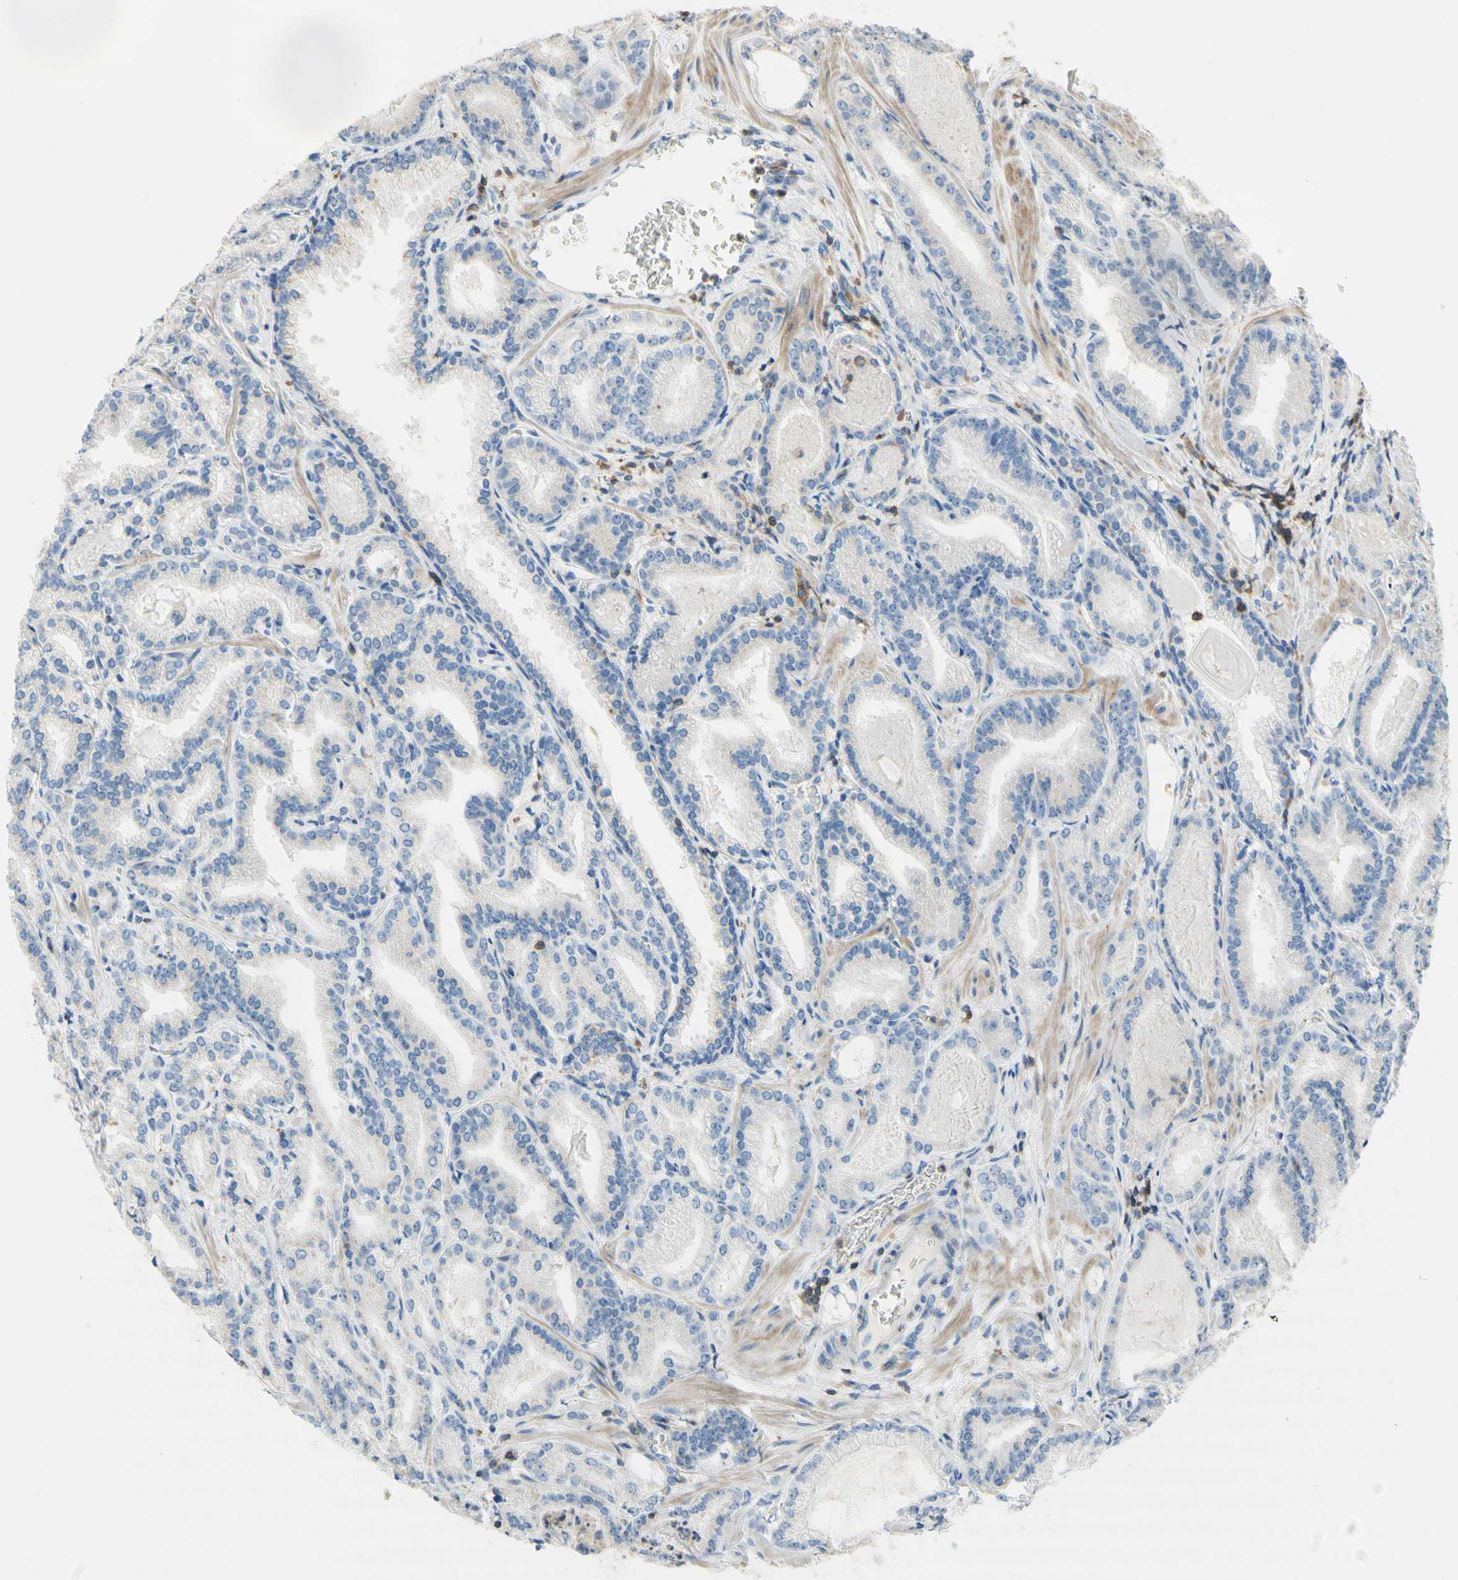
{"staining": {"intensity": "negative", "quantity": "none", "location": "none"}, "tissue": "prostate cancer", "cell_type": "Tumor cells", "image_type": "cancer", "snomed": [{"axis": "morphology", "description": "Adenocarcinoma, Low grade"}, {"axis": "topography", "description": "Prostate"}], "caption": "Tumor cells show no significant expression in prostate cancer (adenocarcinoma (low-grade)).", "gene": "SPINK6", "patient": {"sex": "male", "age": 59}}